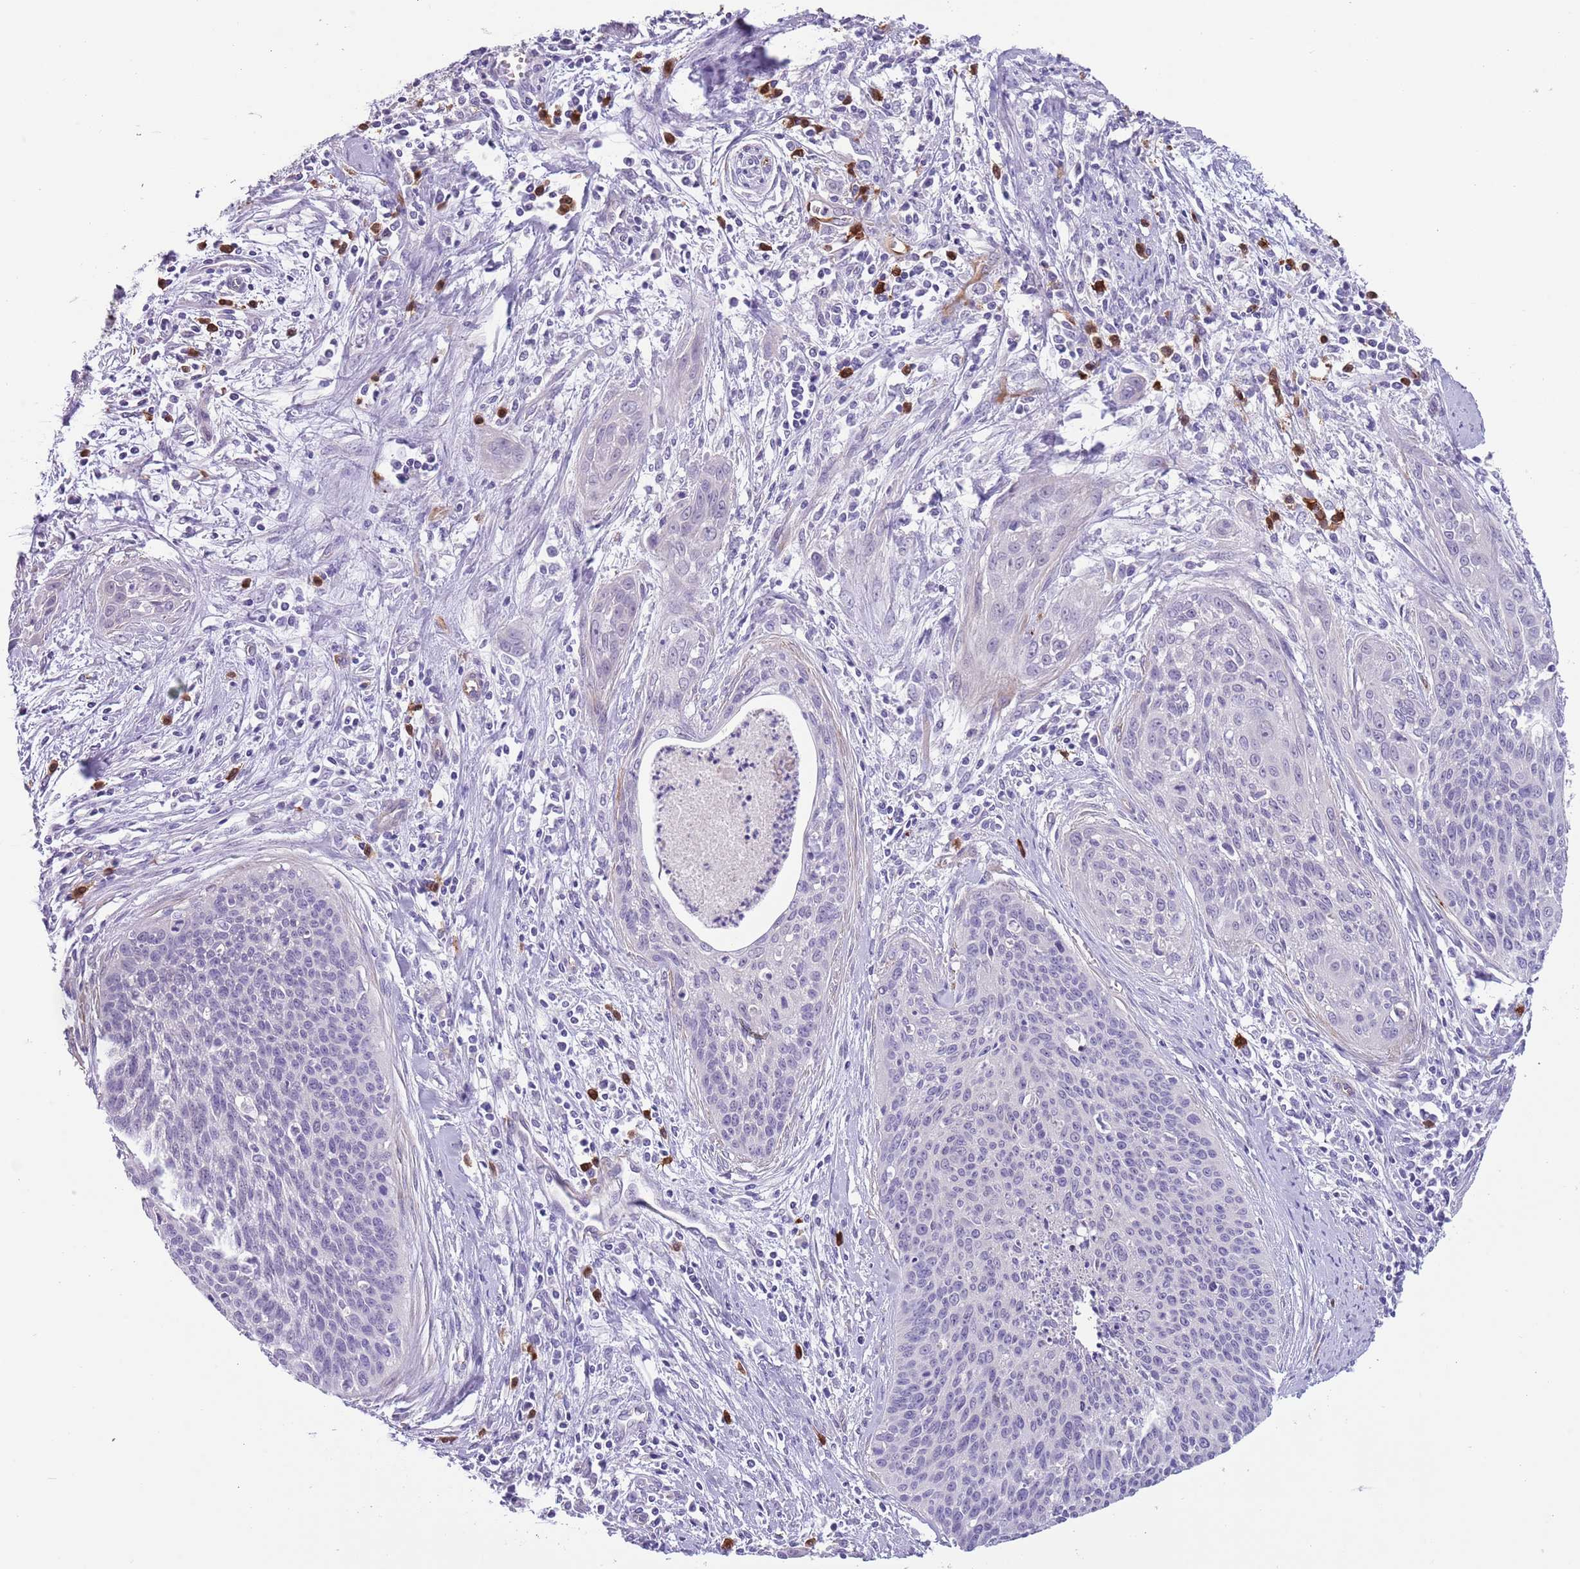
{"staining": {"intensity": "negative", "quantity": "none", "location": "none"}, "tissue": "cervical cancer", "cell_type": "Tumor cells", "image_type": "cancer", "snomed": [{"axis": "morphology", "description": "Squamous cell carcinoma, NOS"}, {"axis": "topography", "description": "Cervix"}], "caption": "Protein analysis of cervical cancer (squamous cell carcinoma) shows no significant staining in tumor cells.", "gene": "TSGA13", "patient": {"sex": "female", "age": 55}}